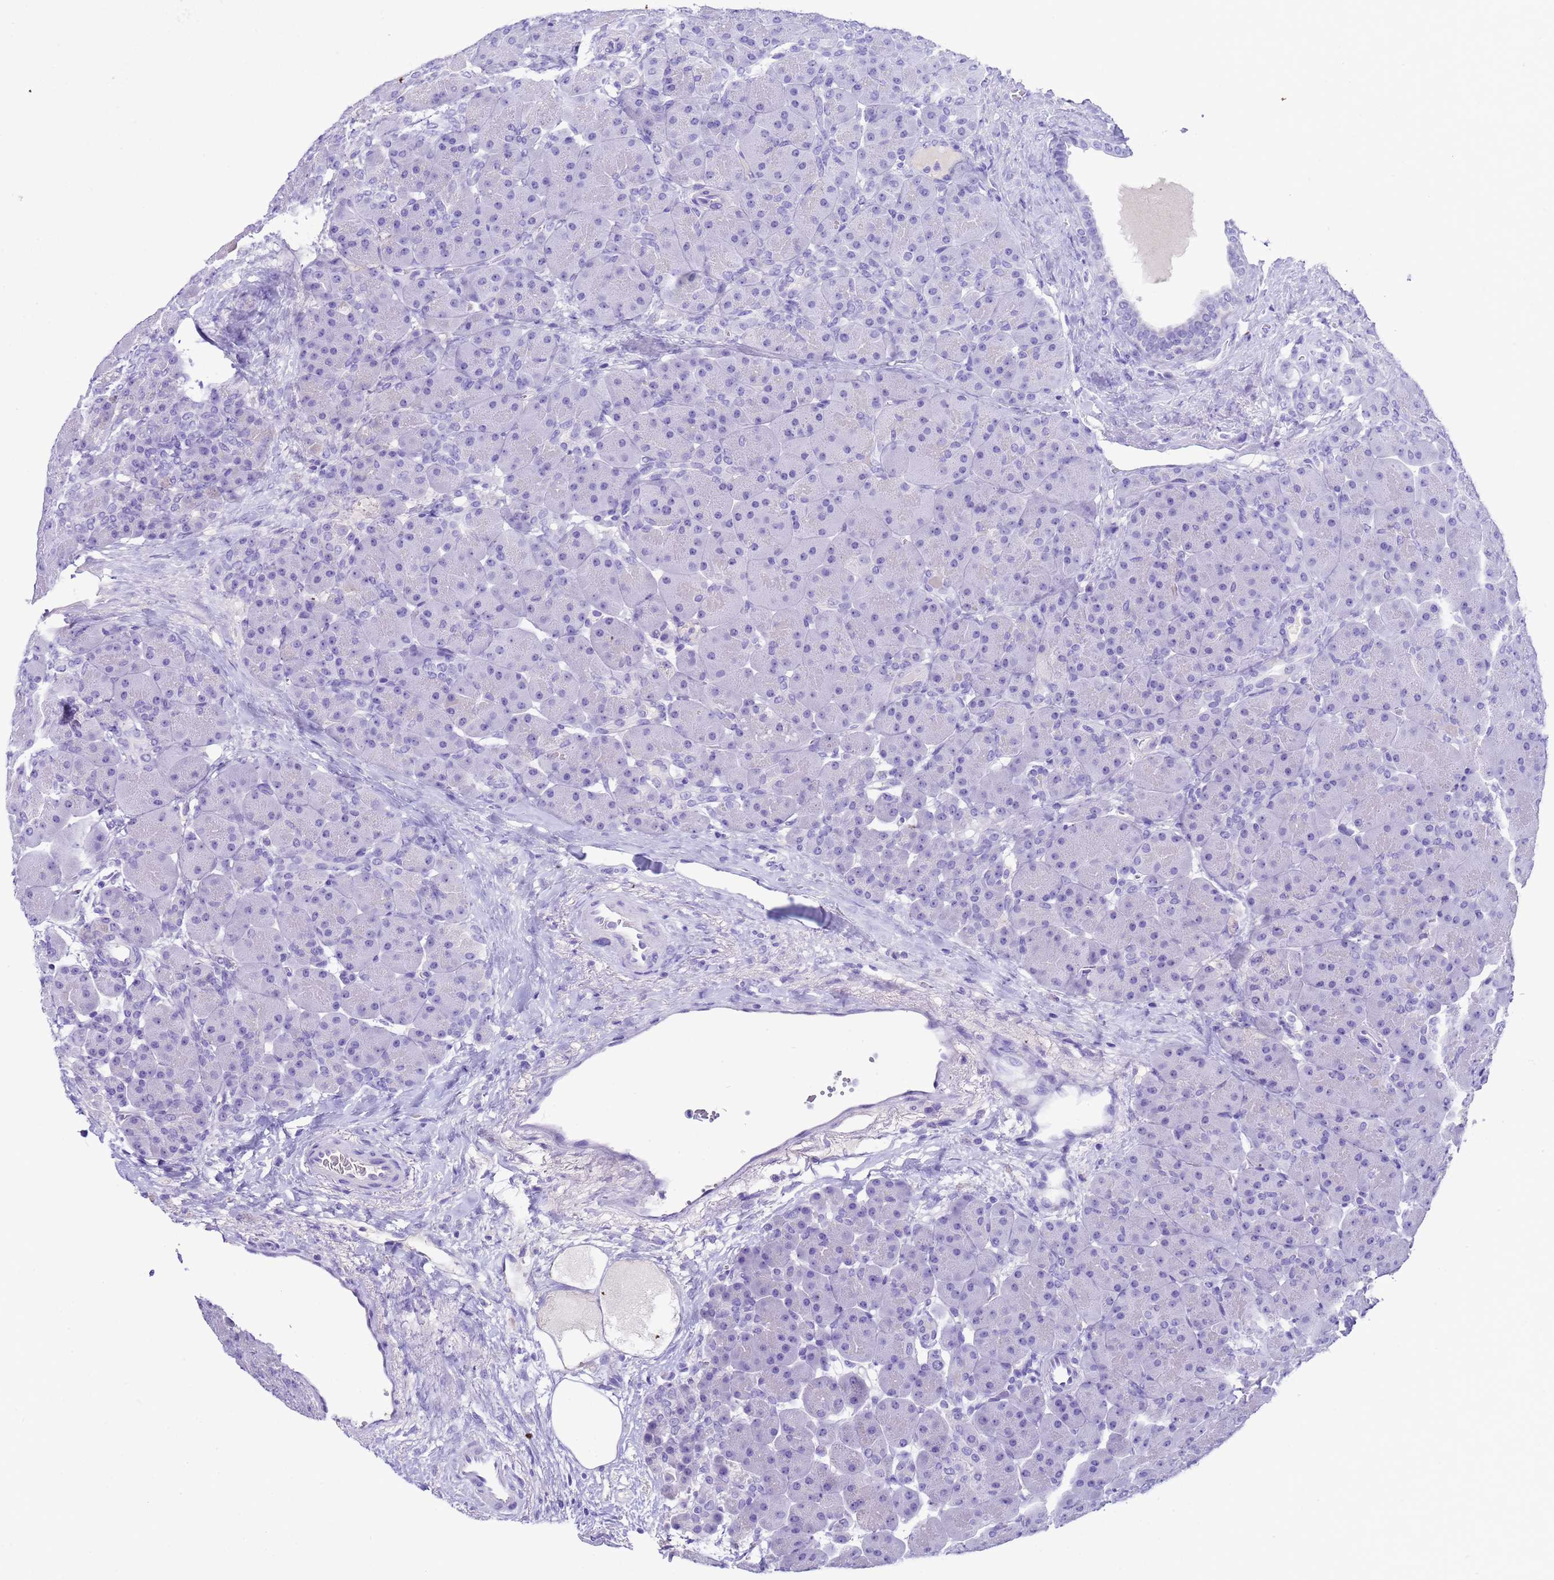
{"staining": {"intensity": "negative", "quantity": "none", "location": "none"}, "tissue": "pancreas", "cell_type": "Exocrine glandular cells", "image_type": "normal", "snomed": [{"axis": "morphology", "description": "Normal tissue, NOS"}, {"axis": "topography", "description": "Pancreas"}], "caption": "Exocrine glandular cells are negative for brown protein staining in benign pancreas. The staining was performed using DAB to visualize the protein expression in brown, while the nuclei were stained in blue with hematoxylin (Magnification: 20x).", "gene": "CKM", "patient": {"sex": "male", "age": 66}}